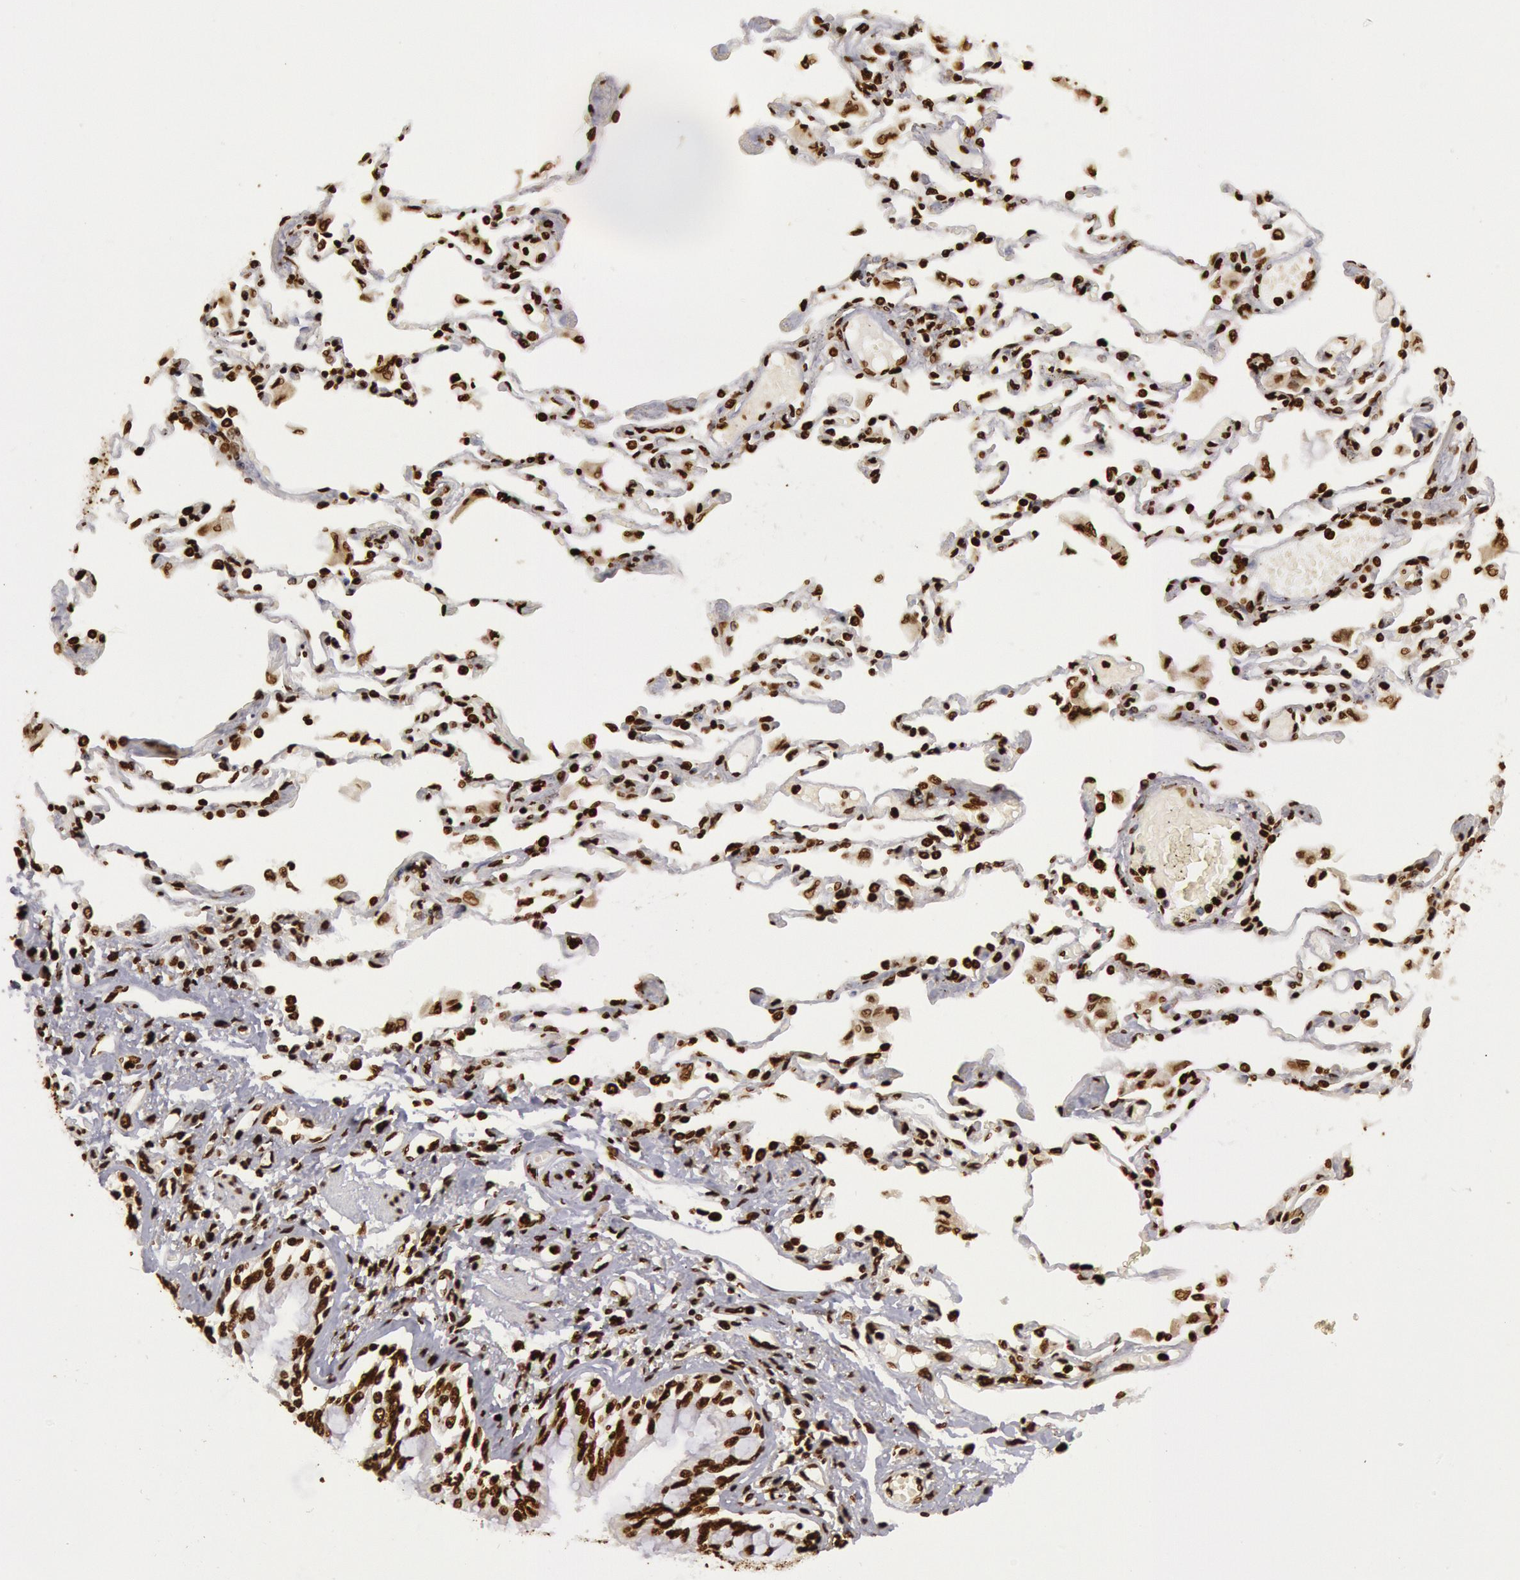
{"staining": {"intensity": "strong", "quantity": ">75%", "location": "nuclear"}, "tissue": "adipose tissue", "cell_type": "Adipocytes", "image_type": "normal", "snomed": [{"axis": "morphology", "description": "Normal tissue, NOS"}, {"axis": "morphology", "description": "Adenocarcinoma, NOS"}, {"axis": "topography", "description": "Cartilage tissue"}, {"axis": "topography", "description": "Lung"}], "caption": "DAB immunohistochemical staining of benign adipose tissue shows strong nuclear protein staining in approximately >75% of adipocytes. (DAB IHC, brown staining for protein, blue staining for nuclei).", "gene": "H3", "patient": {"sex": "female", "age": 67}}